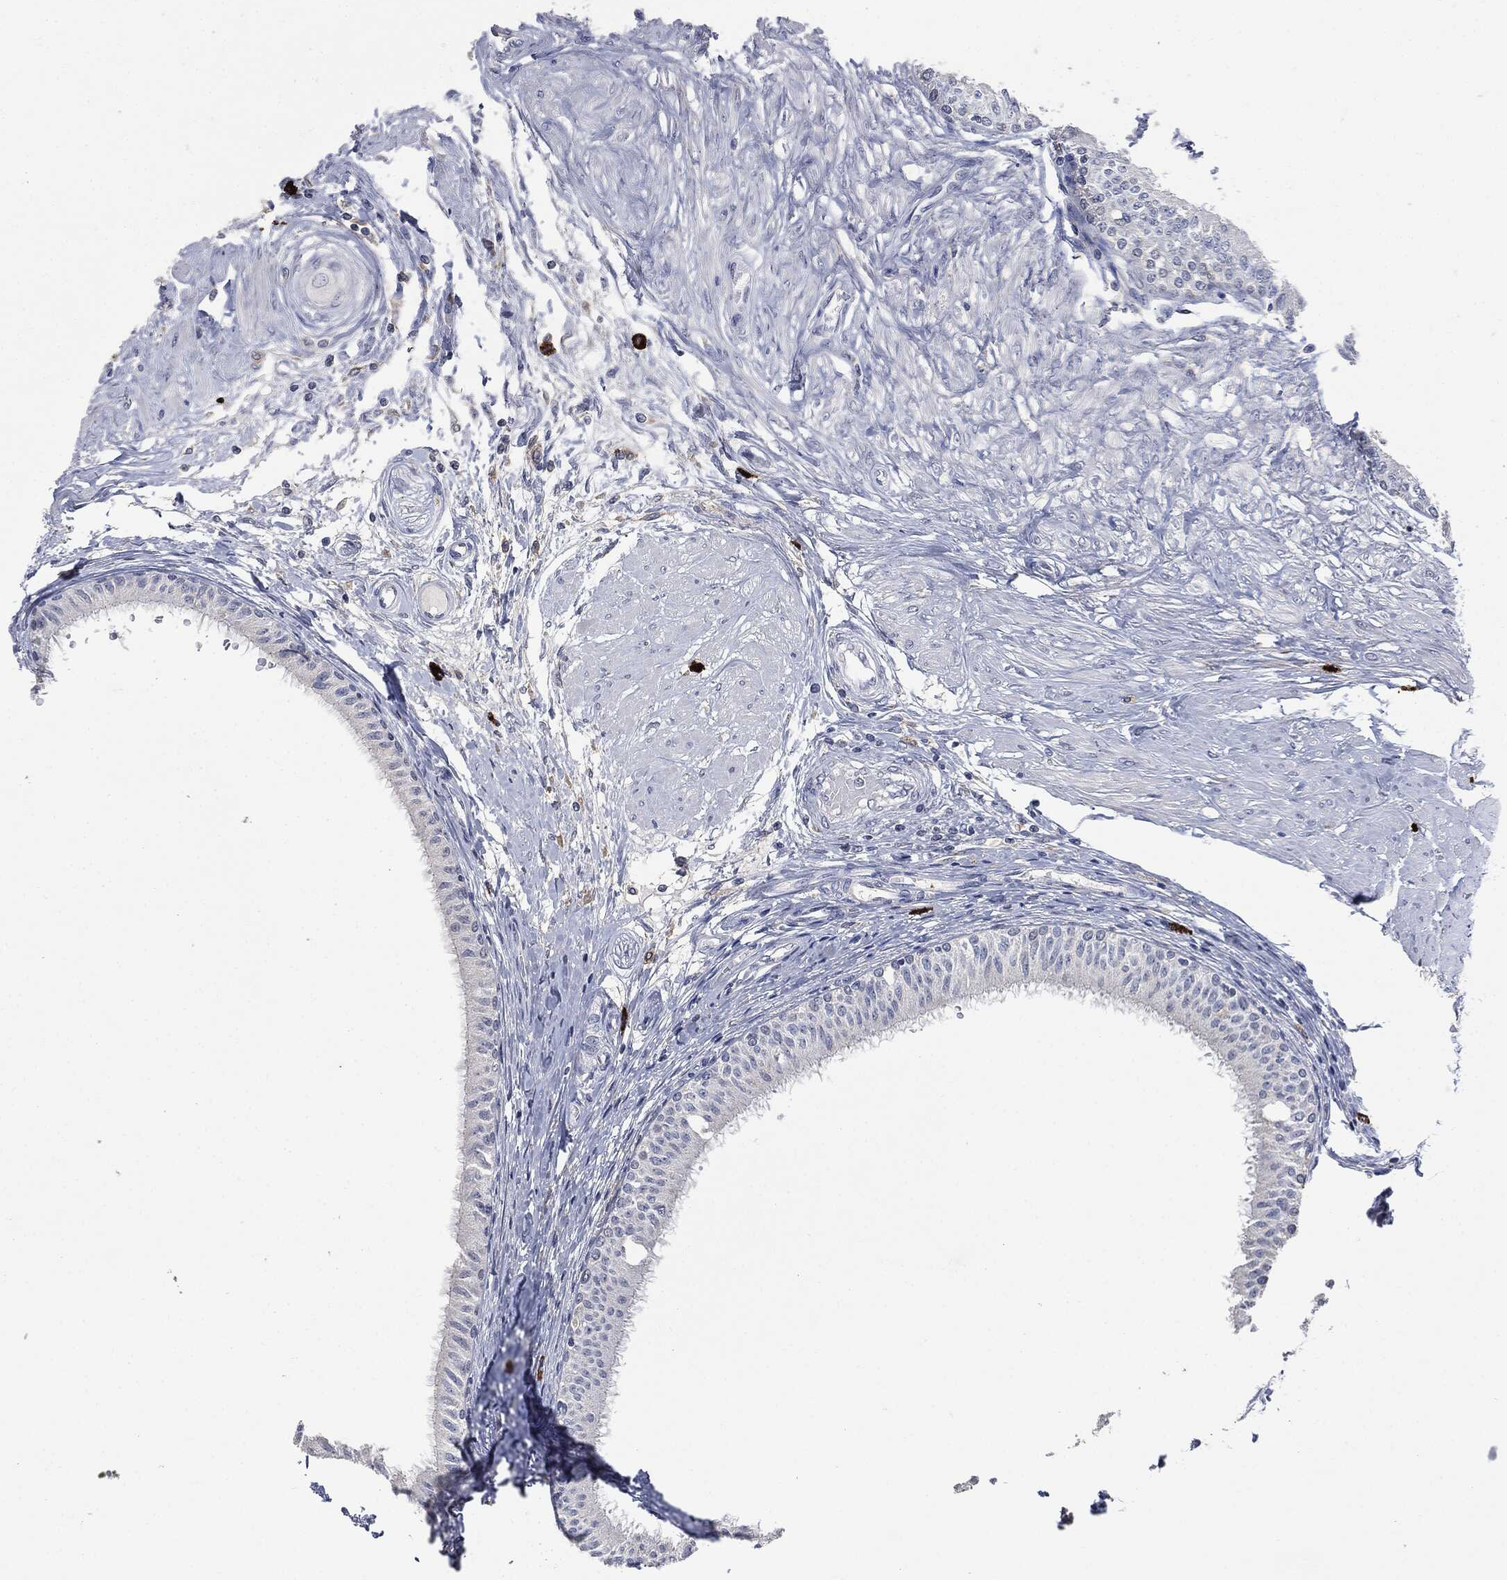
{"staining": {"intensity": "negative", "quantity": "none", "location": "none"}, "tissue": "epididymis", "cell_type": "Glandular cells", "image_type": "normal", "snomed": [{"axis": "morphology", "description": "Normal tissue, NOS"}, {"axis": "morphology", "description": "Seminoma, NOS"}, {"axis": "topography", "description": "Testis"}, {"axis": "topography", "description": "Epididymis"}], "caption": "Immunohistochemistry of normal epididymis exhibits no staining in glandular cells.", "gene": "CD33", "patient": {"sex": "male", "age": 61}}